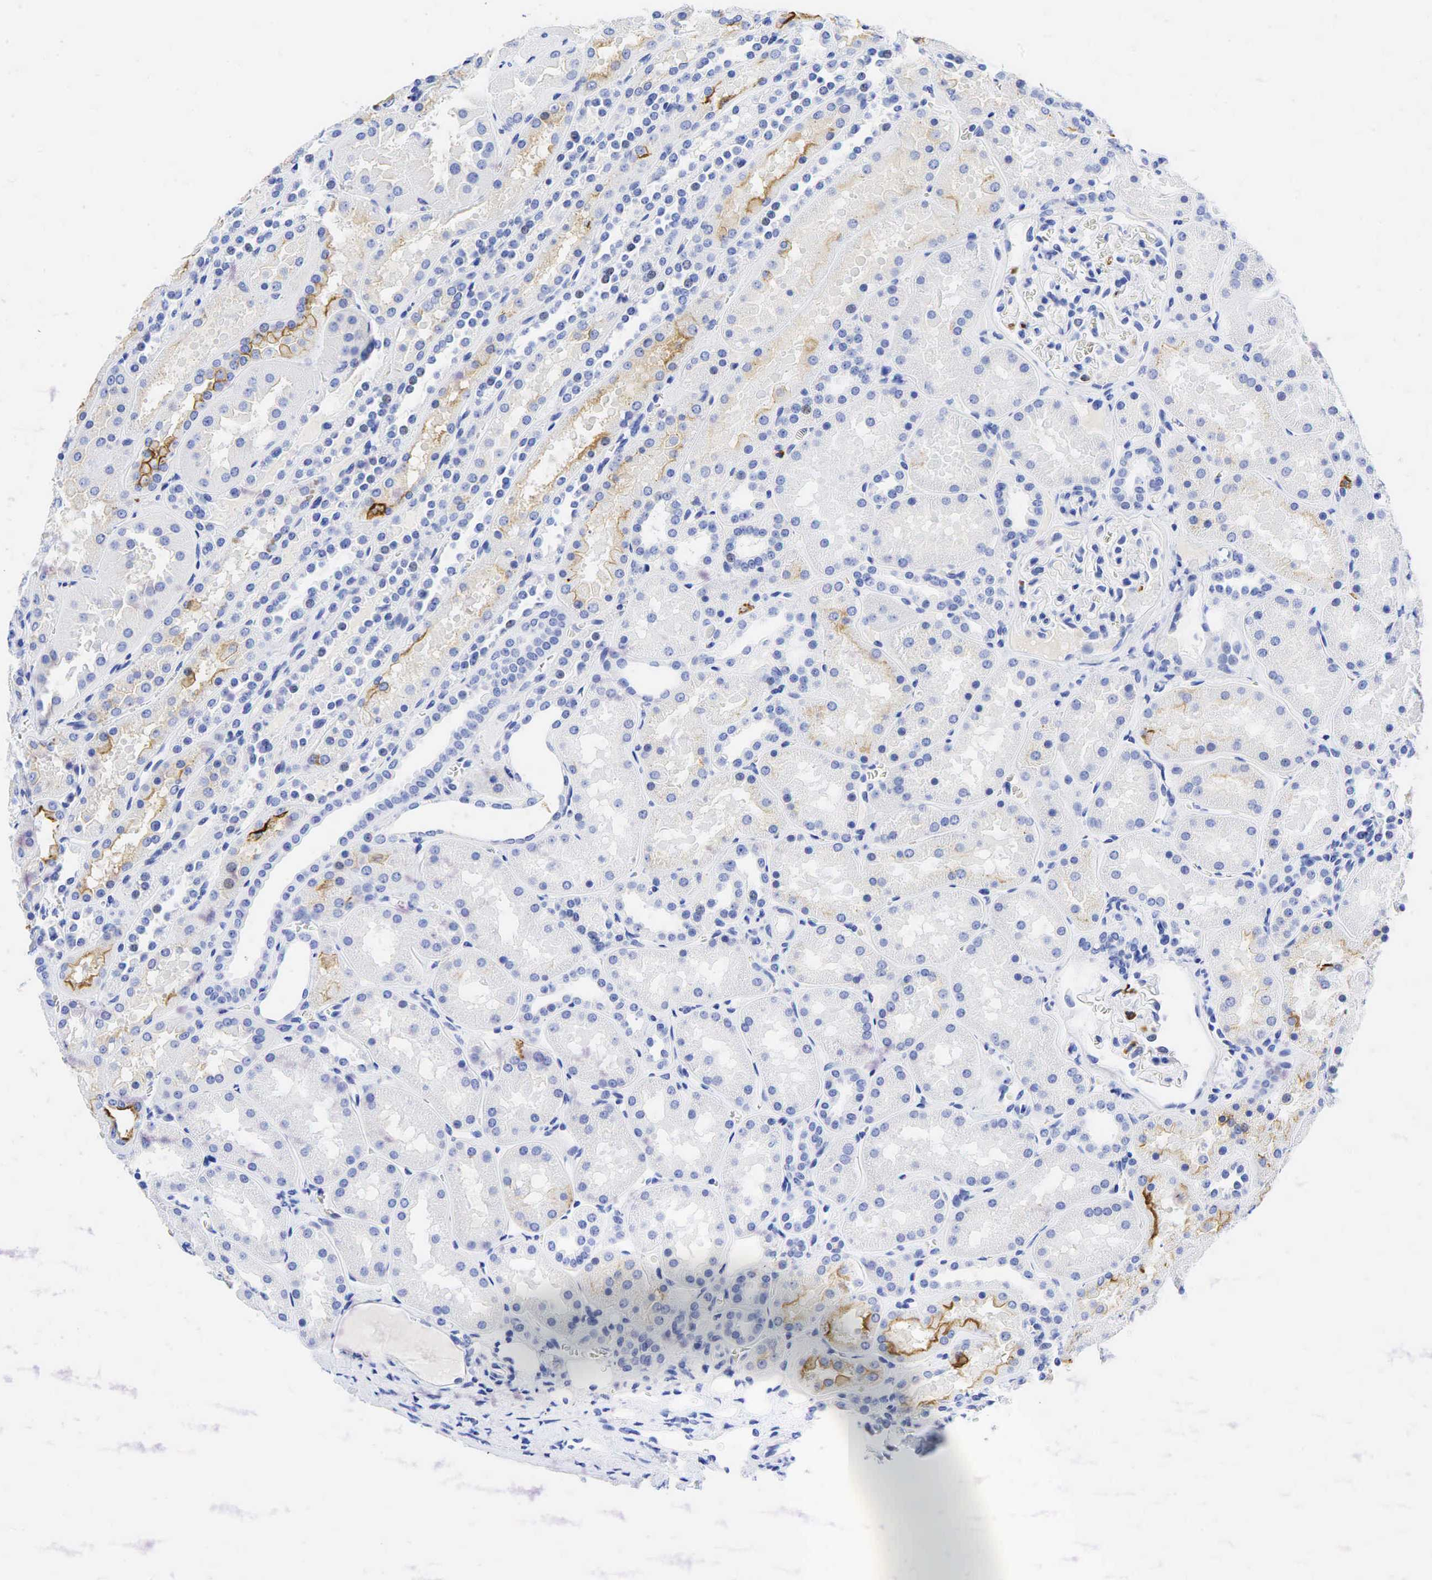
{"staining": {"intensity": "negative", "quantity": "none", "location": "none"}, "tissue": "kidney", "cell_type": "Cells in glomeruli", "image_type": "normal", "snomed": [{"axis": "morphology", "description": "Normal tissue, NOS"}, {"axis": "topography", "description": "Kidney"}], "caption": "IHC image of normal kidney stained for a protein (brown), which shows no staining in cells in glomeruli. (DAB immunohistochemistry (IHC) visualized using brightfield microscopy, high magnification).", "gene": "FUT4", "patient": {"sex": "female", "age": 52}}